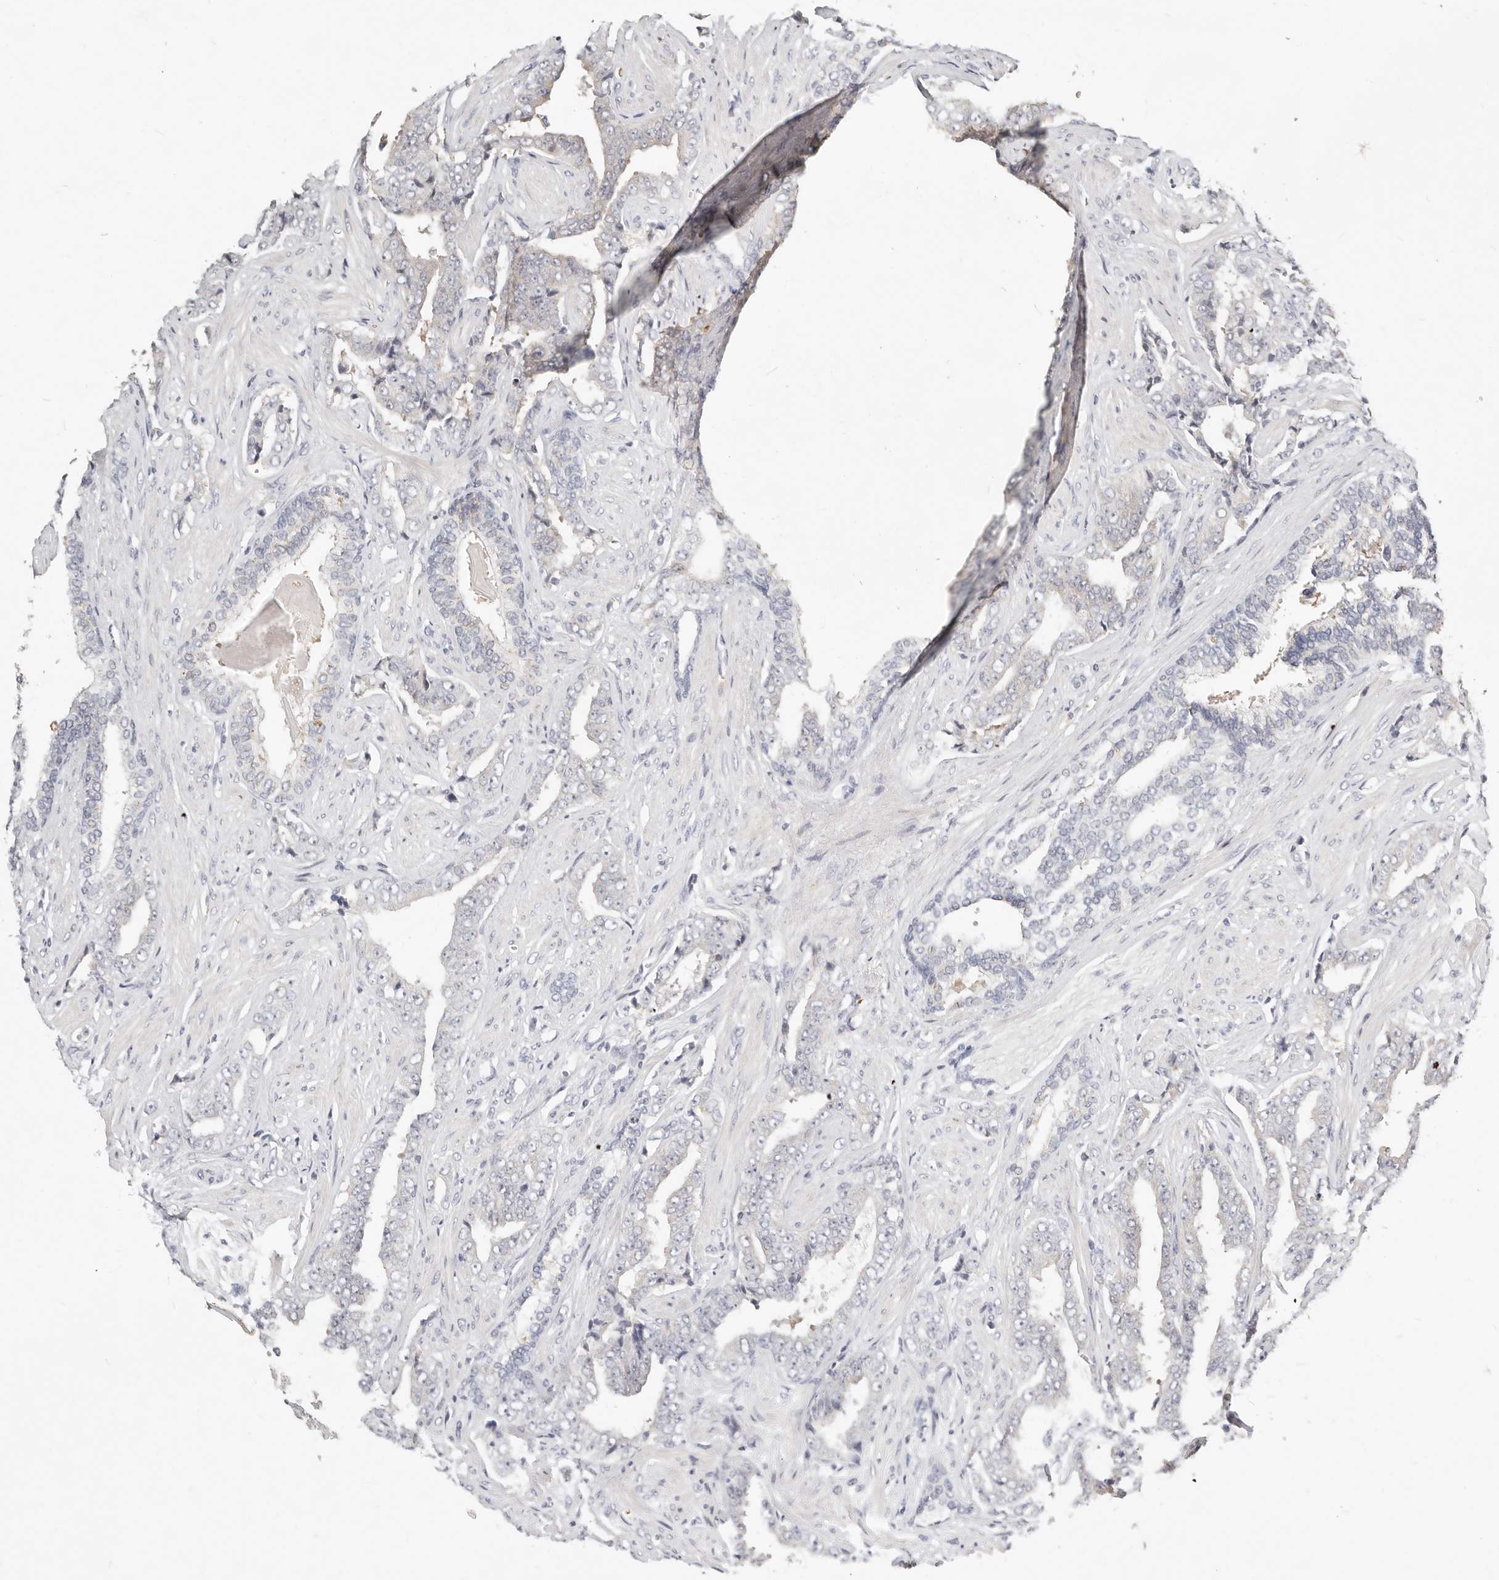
{"staining": {"intensity": "negative", "quantity": "none", "location": "none"}, "tissue": "prostate cancer", "cell_type": "Tumor cells", "image_type": "cancer", "snomed": [{"axis": "morphology", "description": "Adenocarcinoma, High grade"}, {"axis": "topography", "description": "Prostate"}], "caption": "High magnification brightfield microscopy of prostate cancer stained with DAB (3,3'-diaminobenzidine) (brown) and counterstained with hematoxylin (blue): tumor cells show no significant positivity.", "gene": "TMEM63B", "patient": {"sex": "male", "age": 71}}